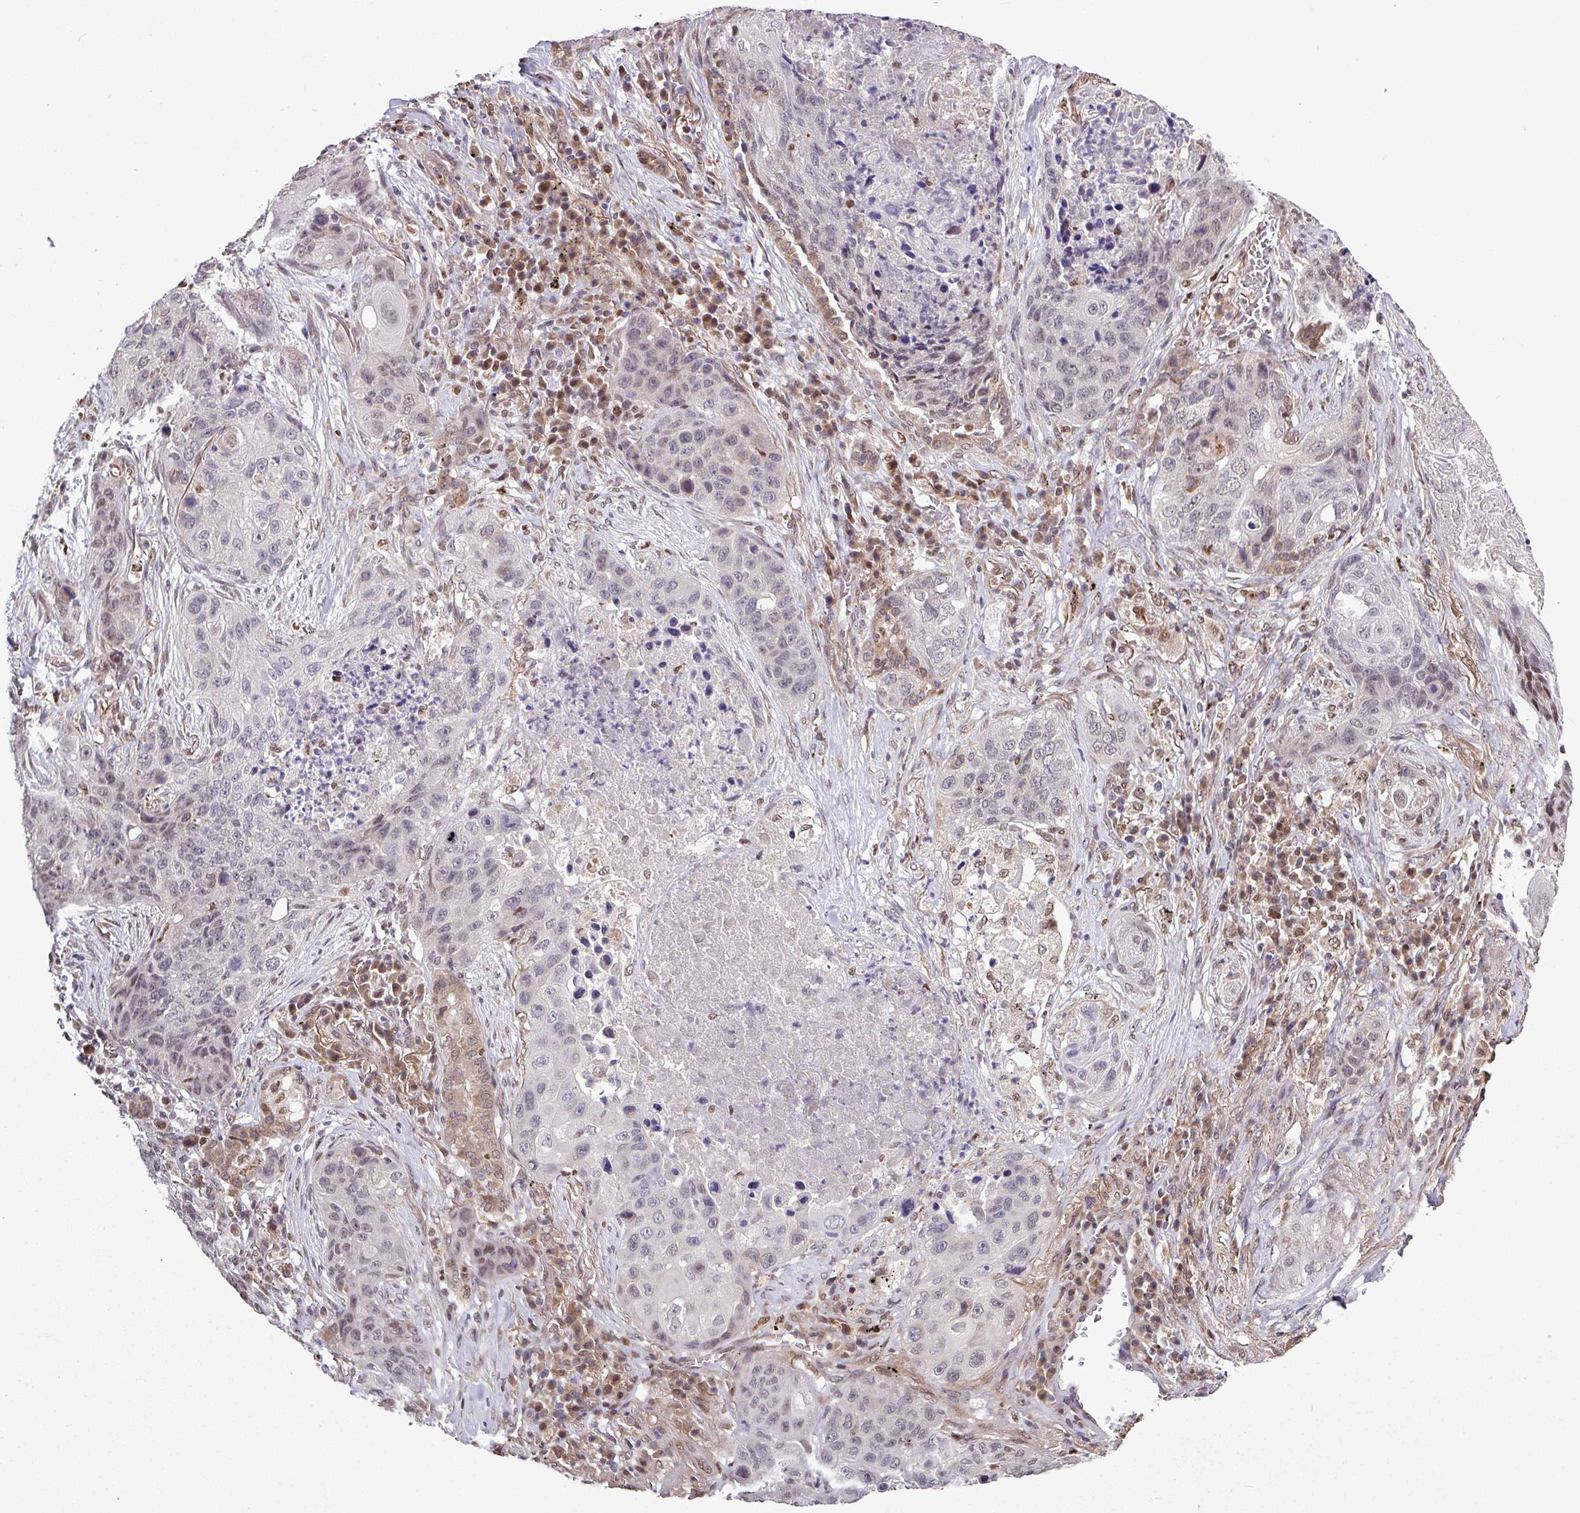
{"staining": {"intensity": "strong", "quantity": "<25%", "location": "nuclear"}, "tissue": "lung cancer", "cell_type": "Tumor cells", "image_type": "cancer", "snomed": [{"axis": "morphology", "description": "Squamous cell carcinoma, NOS"}, {"axis": "topography", "description": "Lung"}], "caption": "Lung squamous cell carcinoma tissue exhibits strong nuclear positivity in approximately <25% of tumor cells, visualized by immunohistochemistry.", "gene": "SKIC2", "patient": {"sex": "female", "age": 63}}